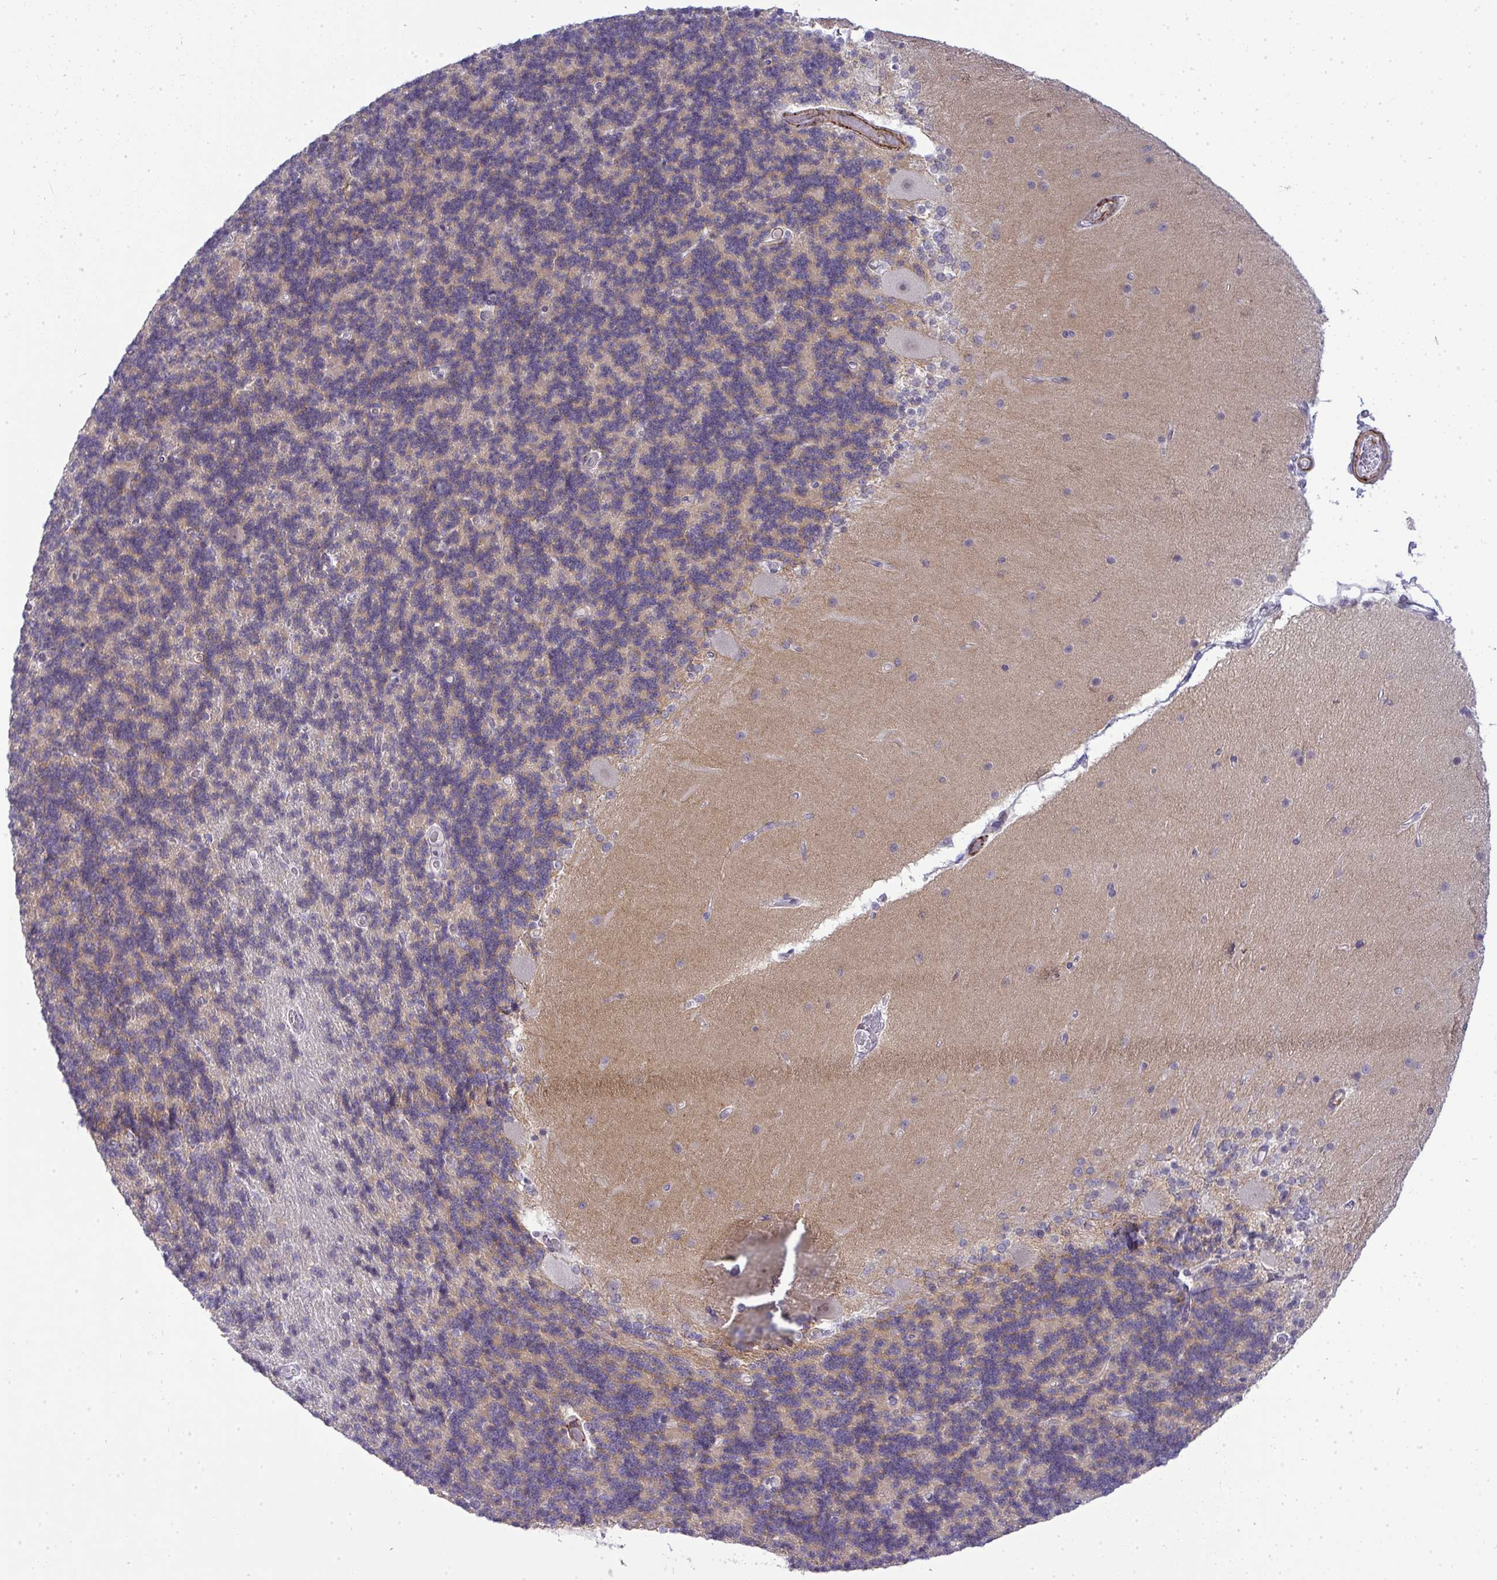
{"staining": {"intensity": "negative", "quantity": "none", "location": "none"}, "tissue": "cerebellum", "cell_type": "Cells in granular layer", "image_type": "normal", "snomed": [{"axis": "morphology", "description": "Normal tissue, NOS"}, {"axis": "topography", "description": "Cerebellum"}], "caption": "Protein analysis of unremarkable cerebellum exhibits no significant staining in cells in granular layer. (Immunohistochemistry (ihc), brightfield microscopy, high magnification).", "gene": "UBE2S", "patient": {"sex": "female", "age": 54}}